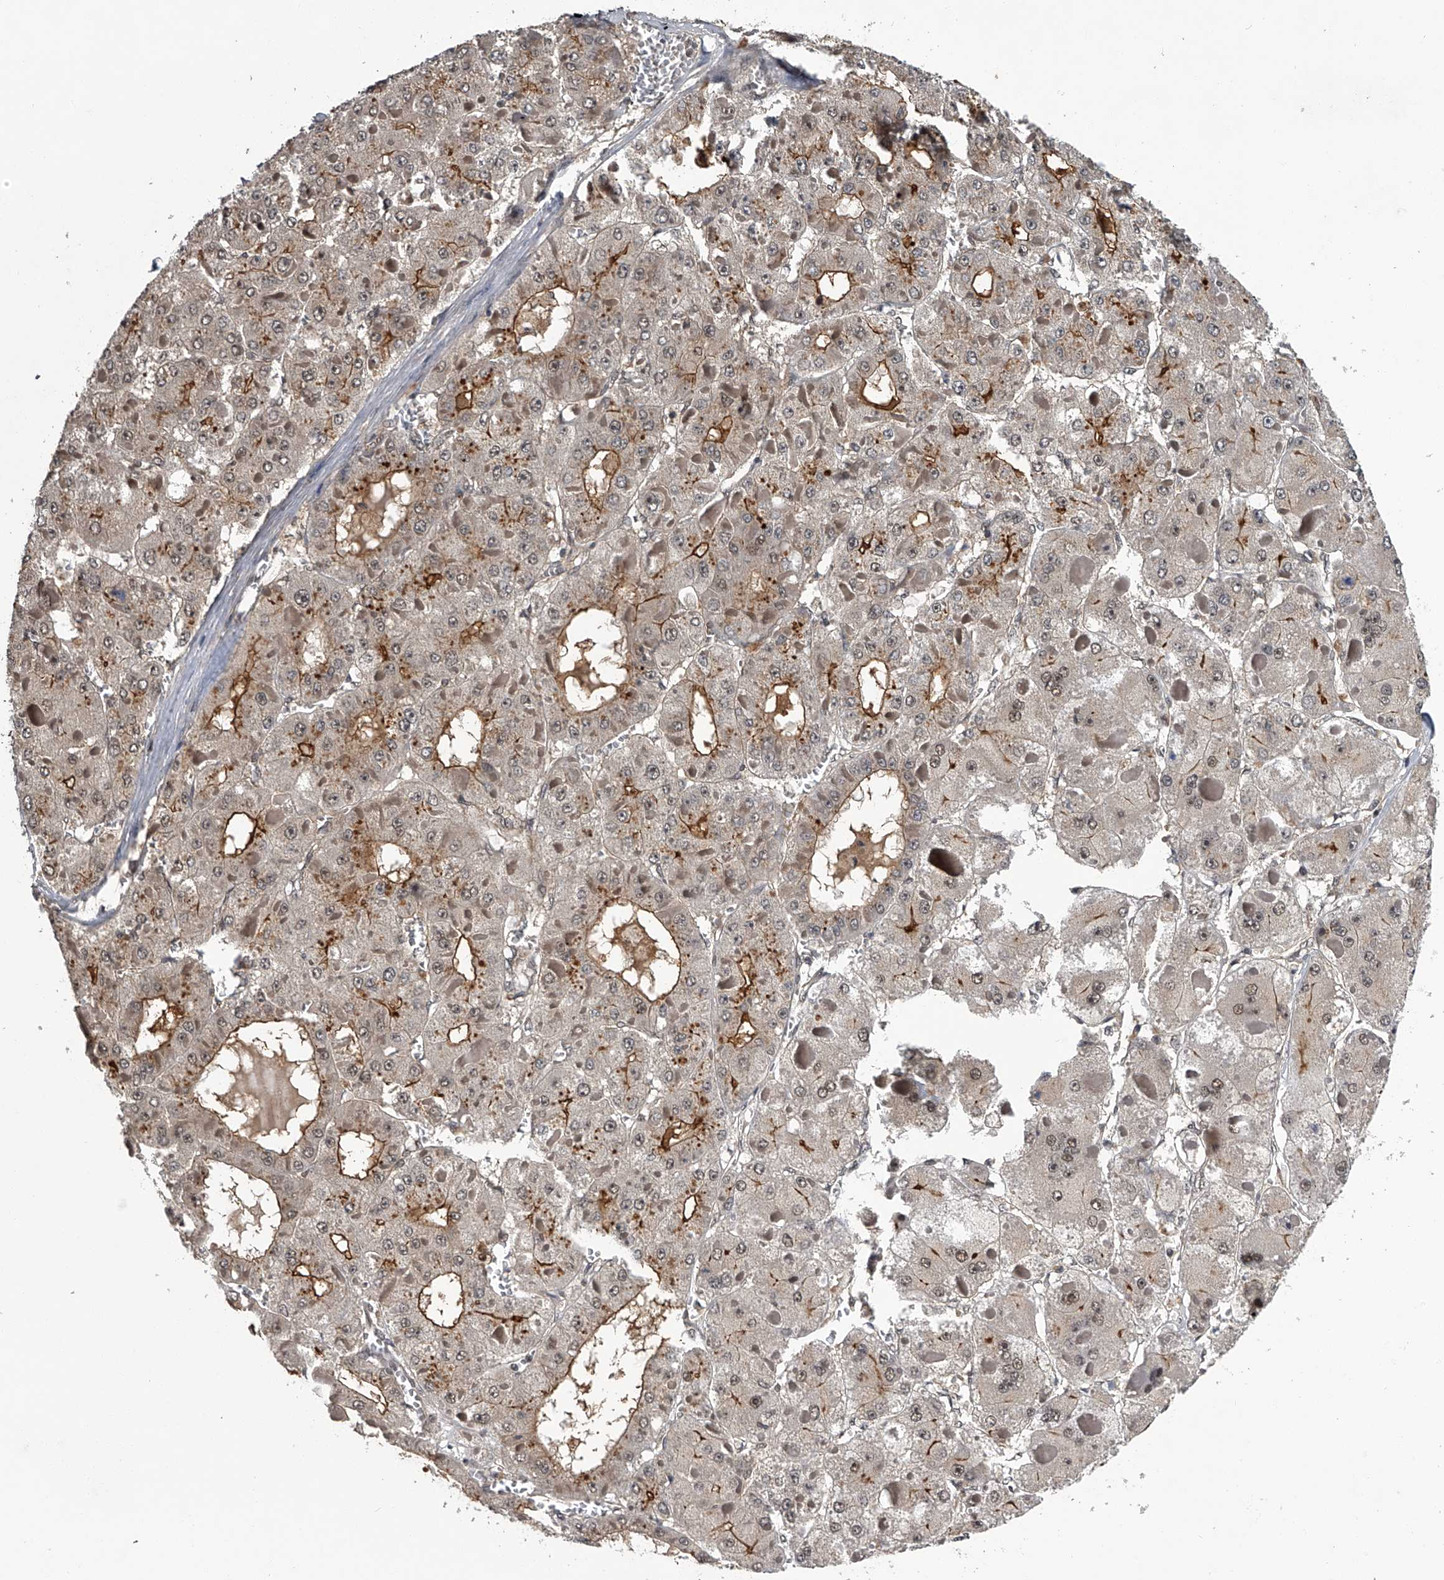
{"staining": {"intensity": "strong", "quantity": "<25%", "location": "cytoplasmic/membranous"}, "tissue": "liver cancer", "cell_type": "Tumor cells", "image_type": "cancer", "snomed": [{"axis": "morphology", "description": "Carcinoma, Hepatocellular, NOS"}, {"axis": "topography", "description": "Liver"}], "caption": "This is a micrograph of immunohistochemistry staining of liver cancer (hepatocellular carcinoma), which shows strong positivity in the cytoplasmic/membranous of tumor cells.", "gene": "SLC12A8", "patient": {"sex": "female", "age": 73}}